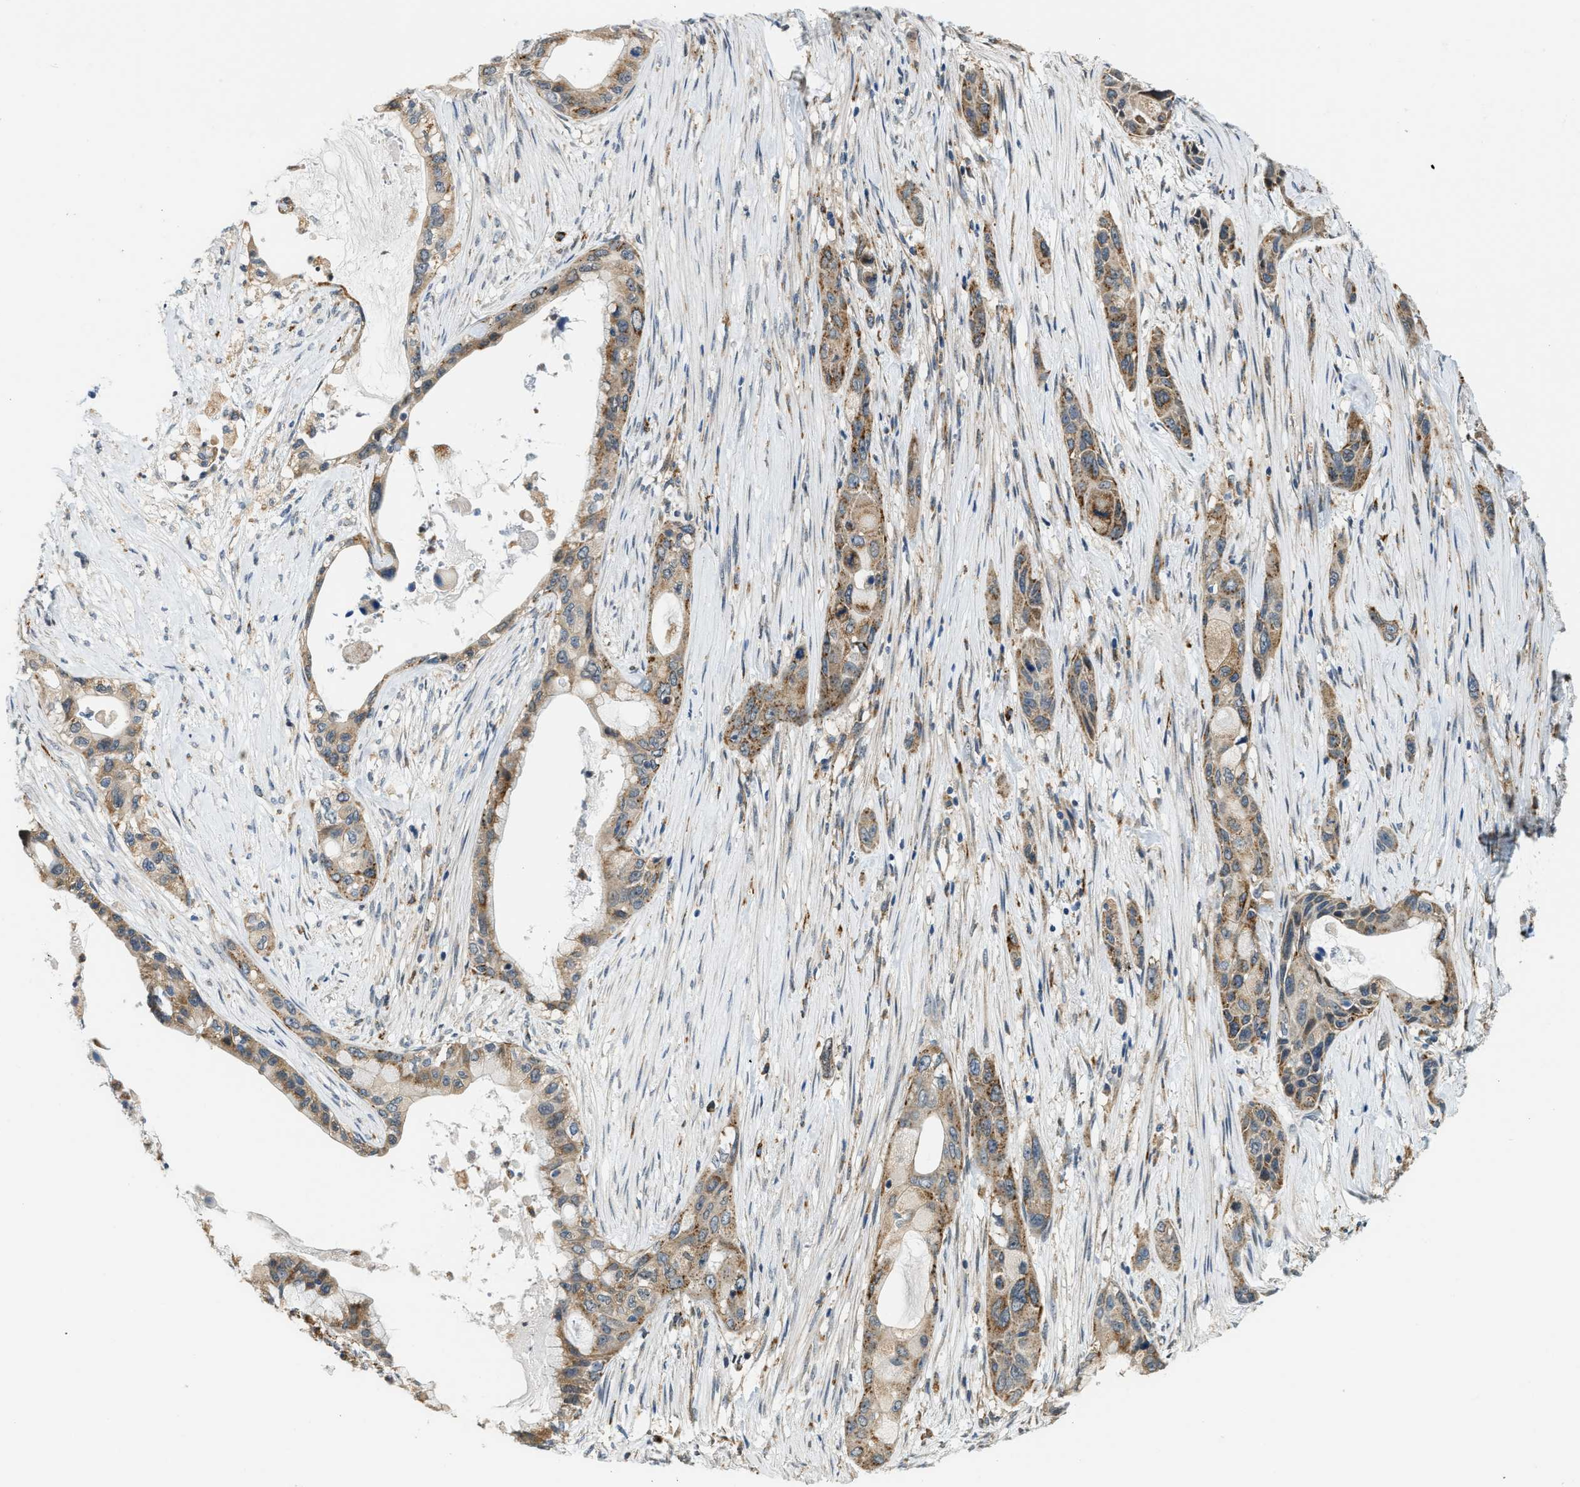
{"staining": {"intensity": "moderate", "quantity": ">75%", "location": "cytoplasmic/membranous"}, "tissue": "pancreatic cancer", "cell_type": "Tumor cells", "image_type": "cancer", "snomed": [{"axis": "morphology", "description": "Adenocarcinoma, NOS"}, {"axis": "topography", "description": "Pancreas"}], "caption": "Immunohistochemistry image of human adenocarcinoma (pancreatic) stained for a protein (brown), which shows medium levels of moderate cytoplasmic/membranous staining in approximately >75% of tumor cells.", "gene": "STARD3NL", "patient": {"sex": "male", "age": 53}}